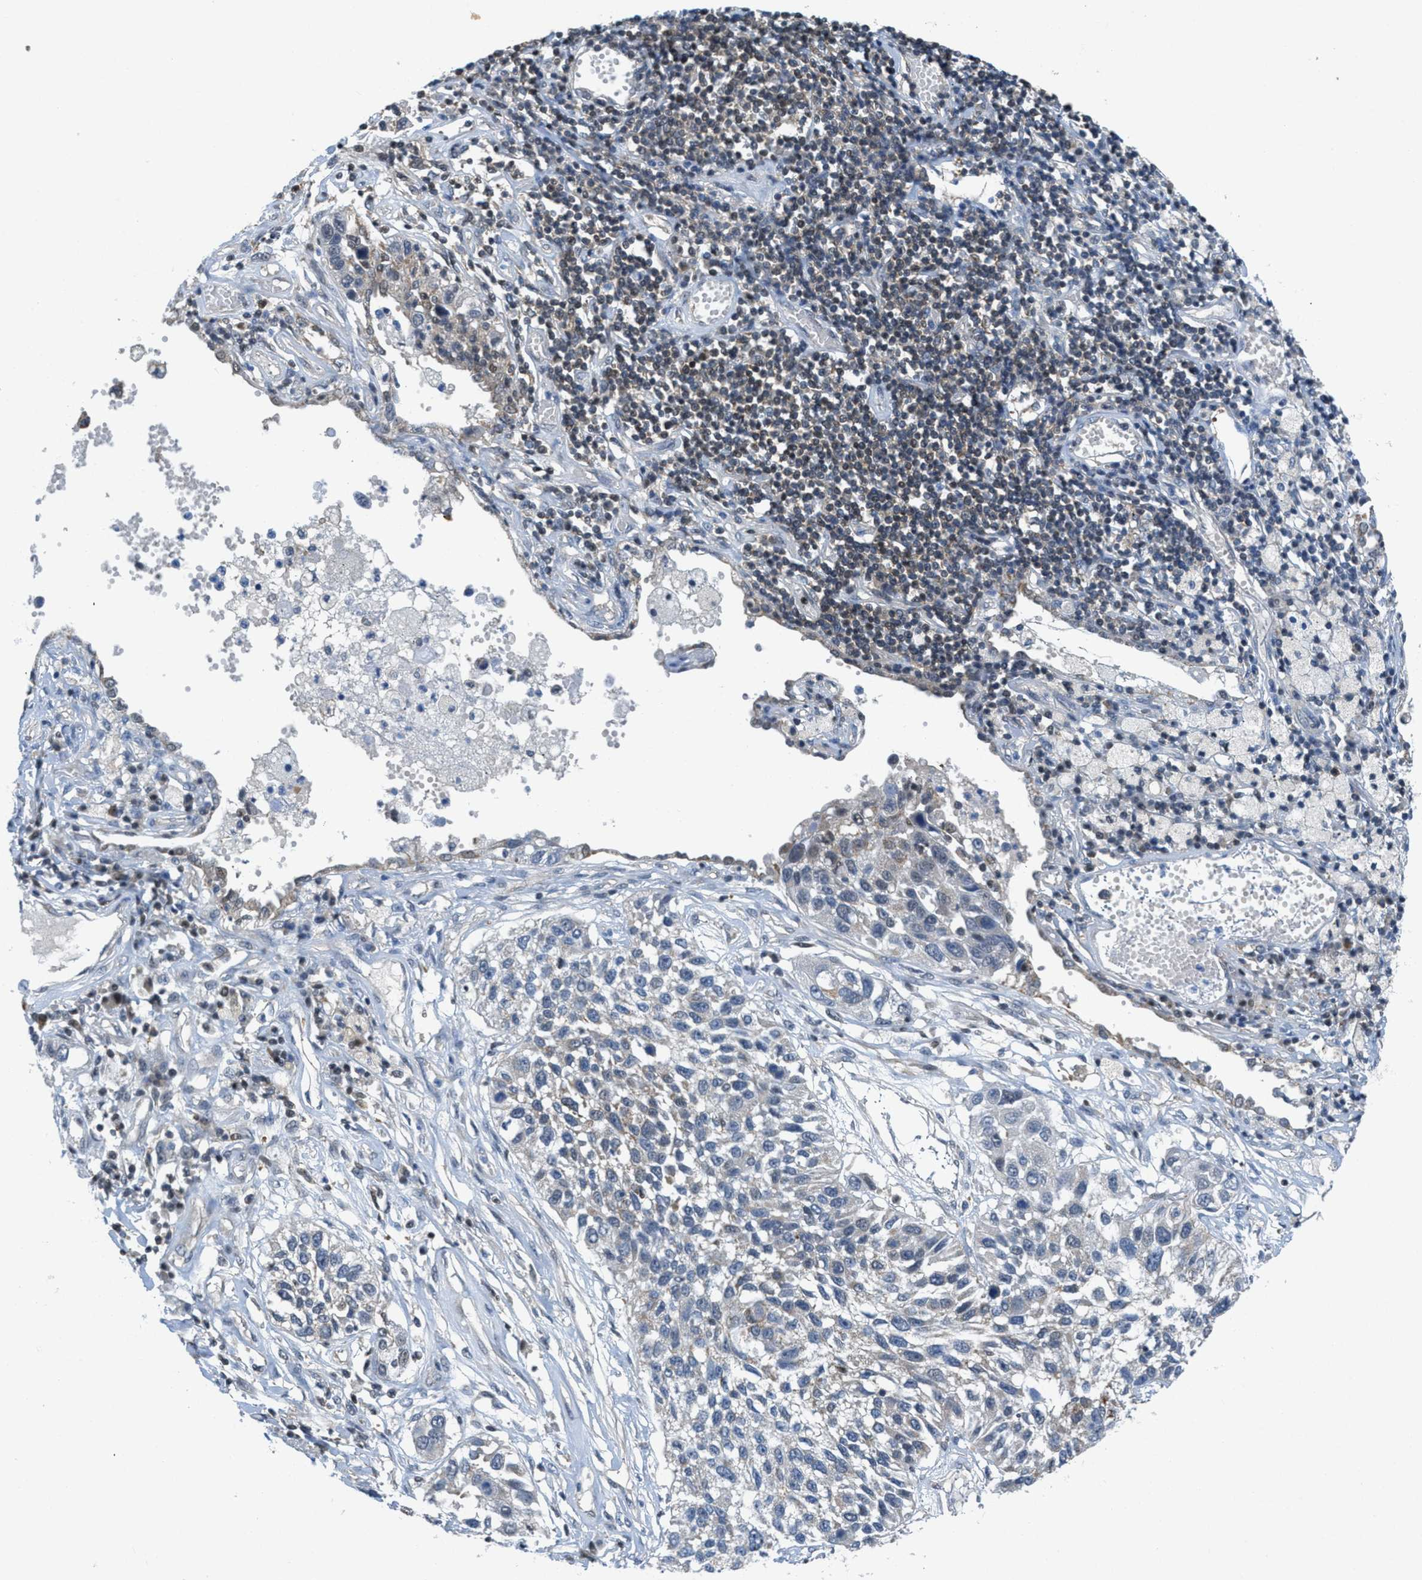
{"staining": {"intensity": "moderate", "quantity": "<25%", "location": "cytoplasmic/membranous"}, "tissue": "lung cancer", "cell_type": "Tumor cells", "image_type": "cancer", "snomed": [{"axis": "morphology", "description": "Squamous cell carcinoma, NOS"}, {"axis": "topography", "description": "Lung"}], "caption": "Lung cancer (squamous cell carcinoma) was stained to show a protein in brown. There is low levels of moderate cytoplasmic/membranous positivity in approximately <25% of tumor cells. The staining is performed using DAB (3,3'-diaminobenzidine) brown chromogen to label protein expression. The nuclei are counter-stained blue using hematoxylin.", "gene": "PIP5K1C", "patient": {"sex": "male", "age": 71}}